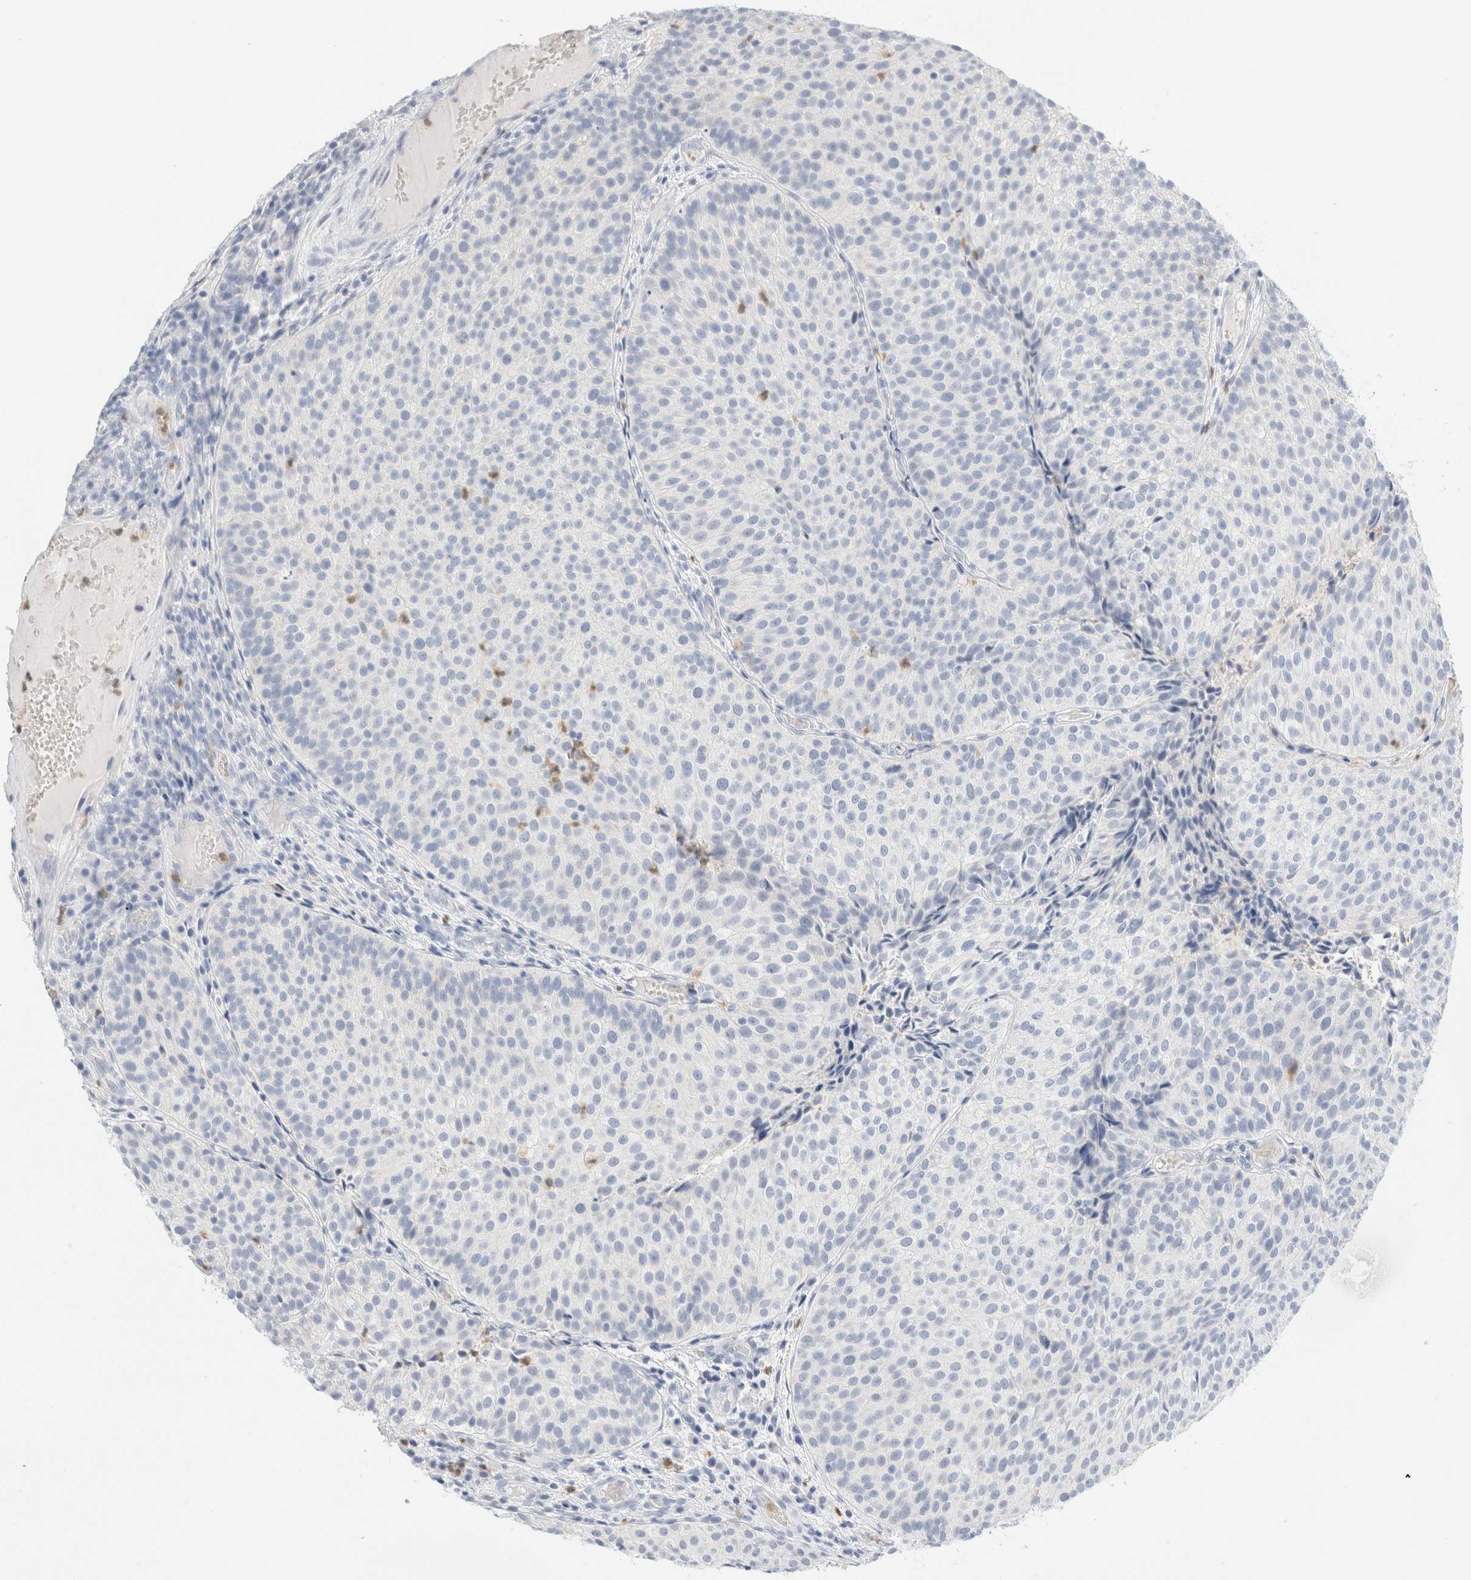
{"staining": {"intensity": "negative", "quantity": "none", "location": "none"}, "tissue": "urothelial cancer", "cell_type": "Tumor cells", "image_type": "cancer", "snomed": [{"axis": "morphology", "description": "Urothelial carcinoma, Low grade"}, {"axis": "topography", "description": "Urinary bladder"}], "caption": "There is no significant positivity in tumor cells of low-grade urothelial carcinoma.", "gene": "ARG1", "patient": {"sex": "male", "age": 86}}